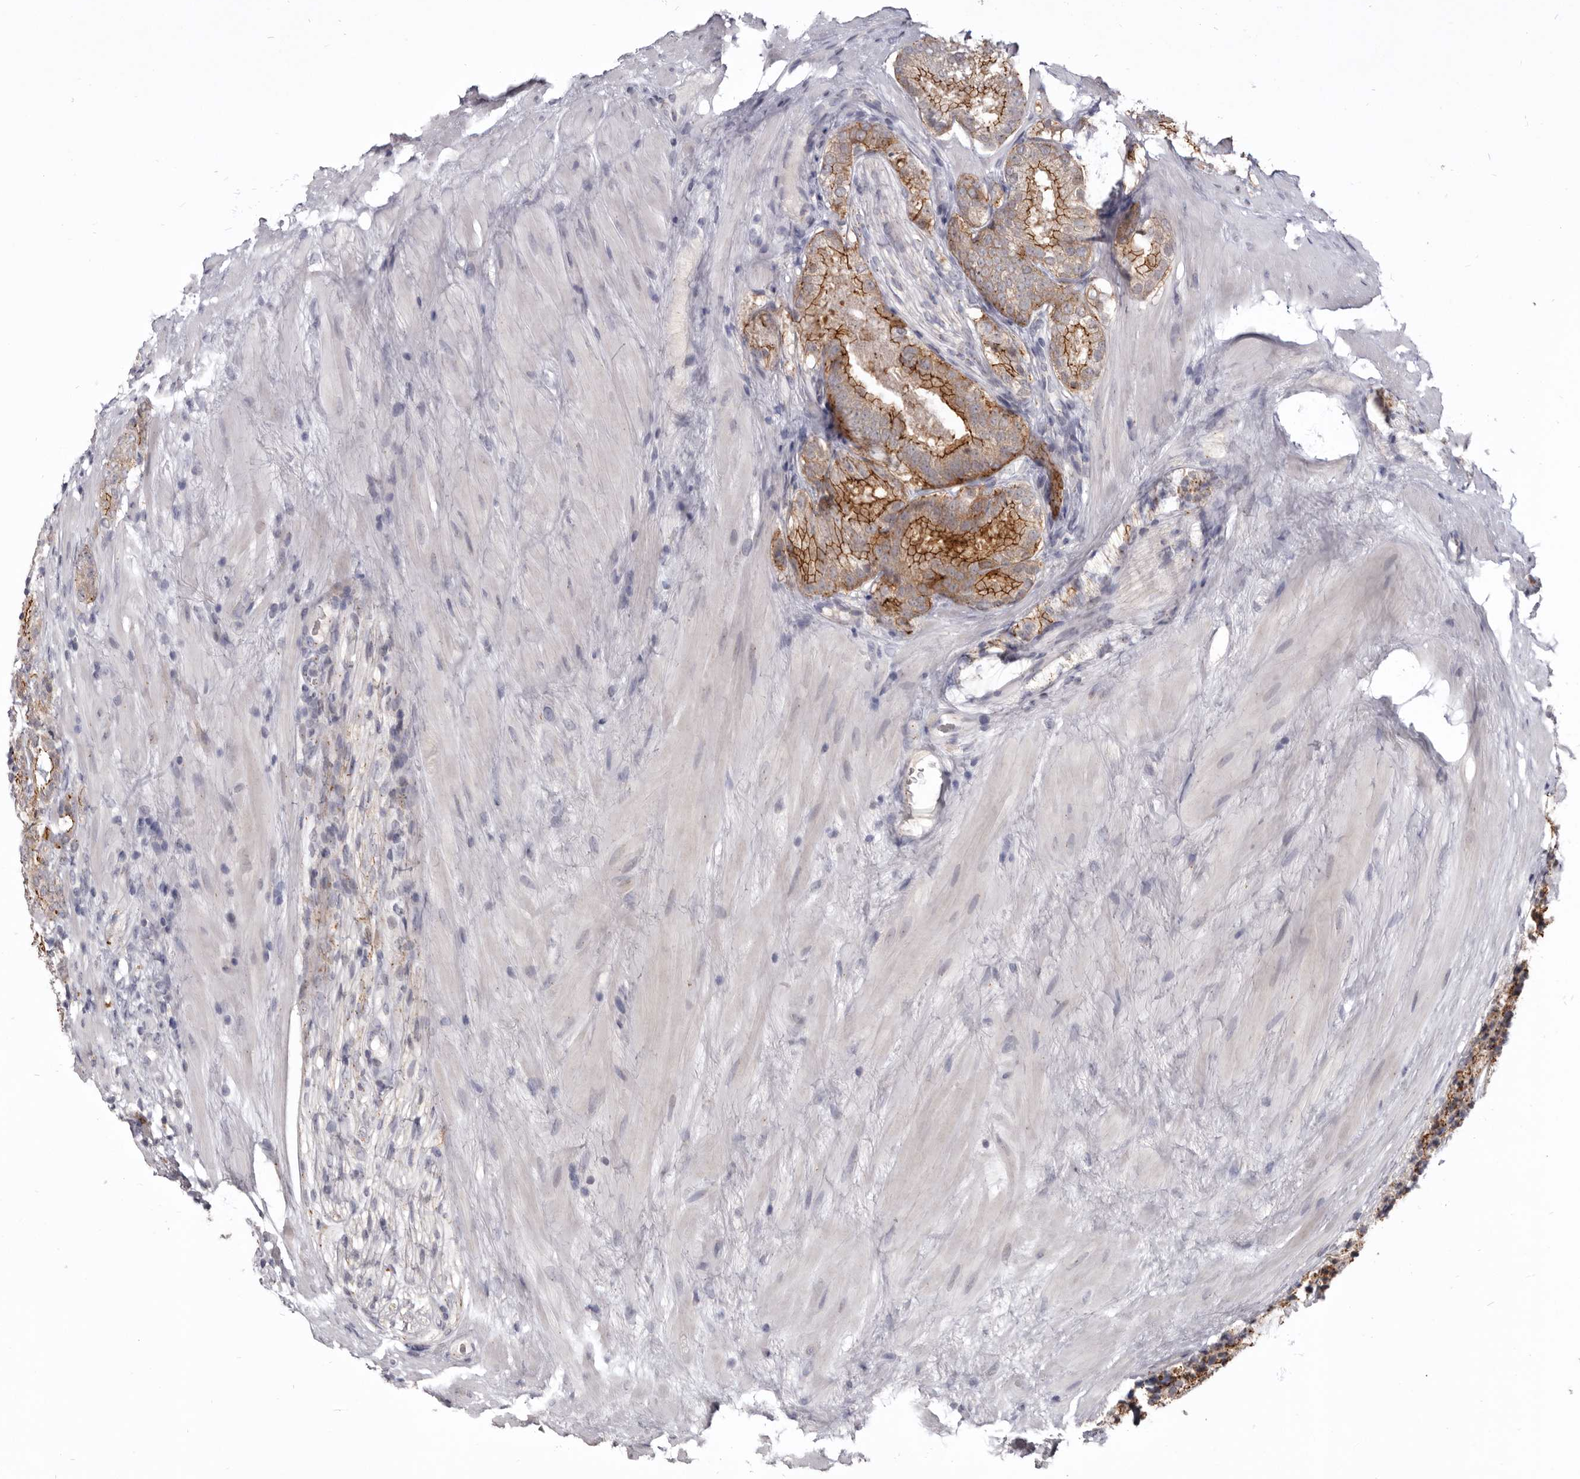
{"staining": {"intensity": "moderate", "quantity": ">75%", "location": "cytoplasmic/membranous"}, "tissue": "prostate cancer", "cell_type": "Tumor cells", "image_type": "cancer", "snomed": [{"axis": "morphology", "description": "Adenocarcinoma, High grade"}, {"axis": "topography", "description": "Prostate"}], "caption": "Tumor cells display medium levels of moderate cytoplasmic/membranous expression in approximately >75% of cells in prostate cancer.", "gene": "CGN", "patient": {"sex": "male", "age": 57}}